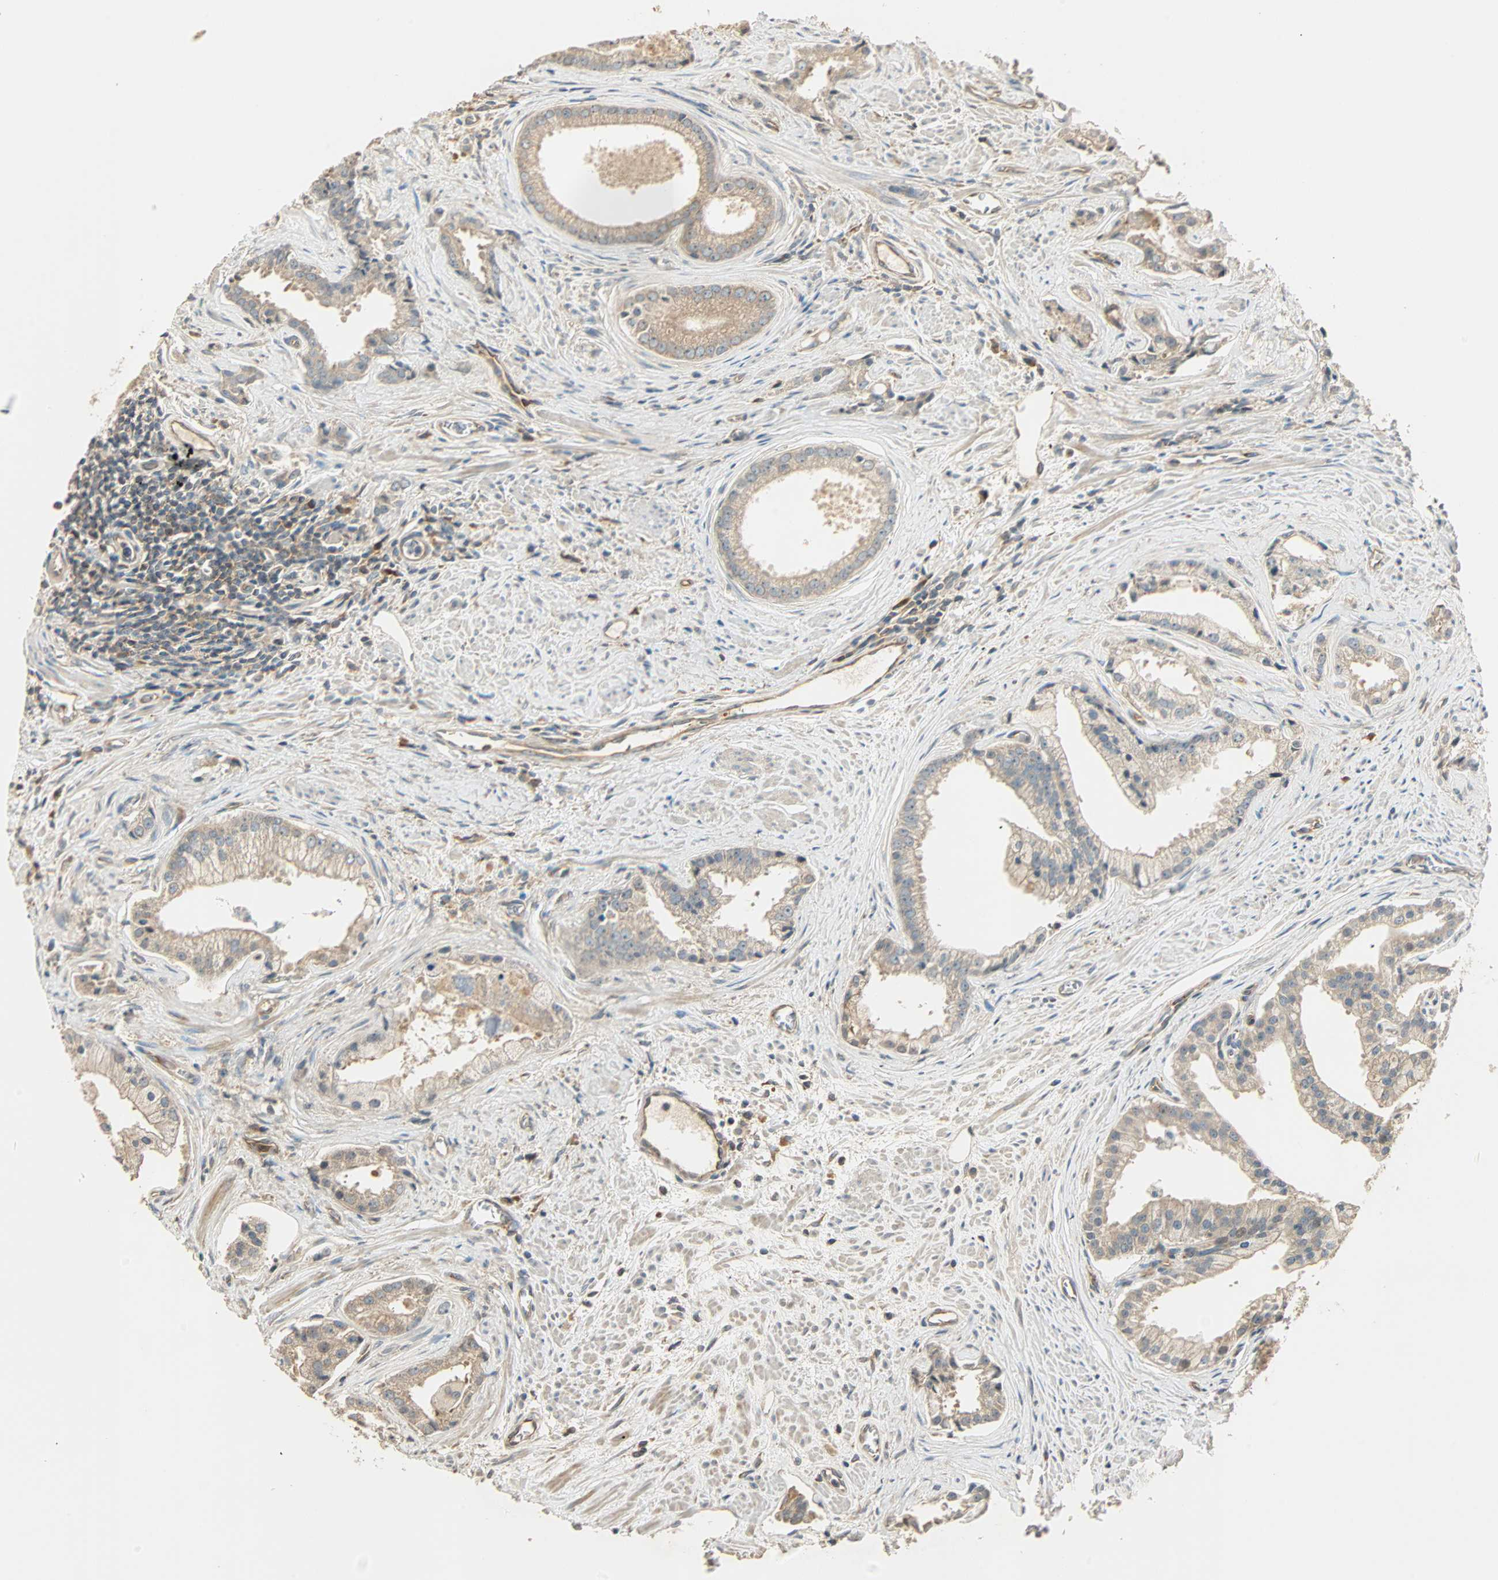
{"staining": {"intensity": "weak", "quantity": ">75%", "location": "cytoplasmic/membranous"}, "tissue": "prostate cancer", "cell_type": "Tumor cells", "image_type": "cancer", "snomed": [{"axis": "morphology", "description": "Adenocarcinoma, High grade"}, {"axis": "topography", "description": "Prostate"}], "caption": "Prostate cancer (high-grade adenocarcinoma) was stained to show a protein in brown. There is low levels of weak cytoplasmic/membranous positivity in about >75% of tumor cells.", "gene": "GALK1", "patient": {"sex": "male", "age": 67}}